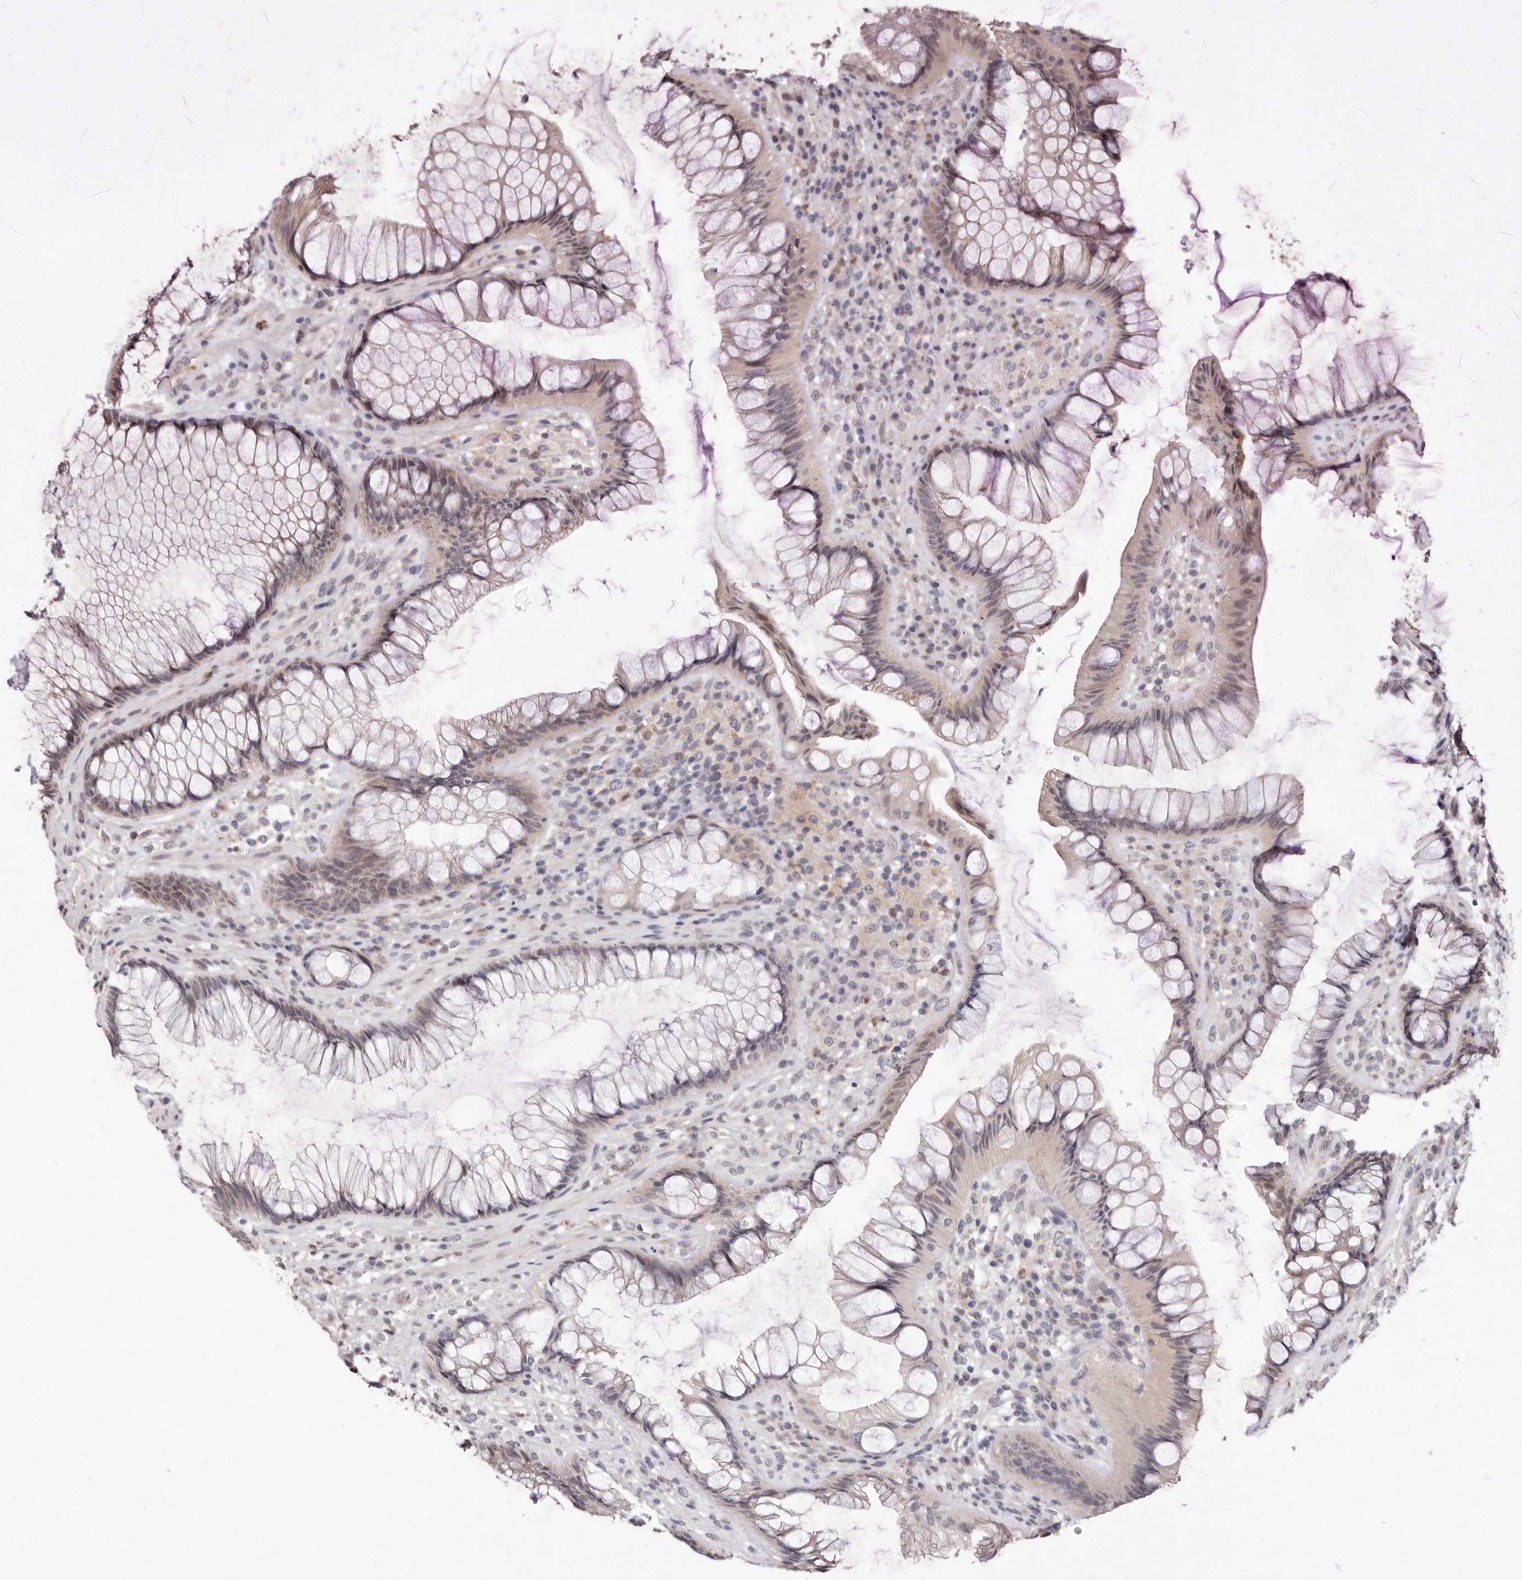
{"staining": {"intensity": "moderate", "quantity": "<25%", "location": "cytoplasmic/membranous"}, "tissue": "rectum", "cell_type": "Glandular cells", "image_type": "normal", "snomed": [{"axis": "morphology", "description": "Normal tissue, NOS"}, {"axis": "topography", "description": "Rectum"}], "caption": "DAB (3,3'-diaminobenzidine) immunohistochemical staining of benign rectum reveals moderate cytoplasmic/membranous protein expression in approximately <25% of glandular cells.", "gene": "SULT1E1", "patient": {"sex": "male", "age": 51}}